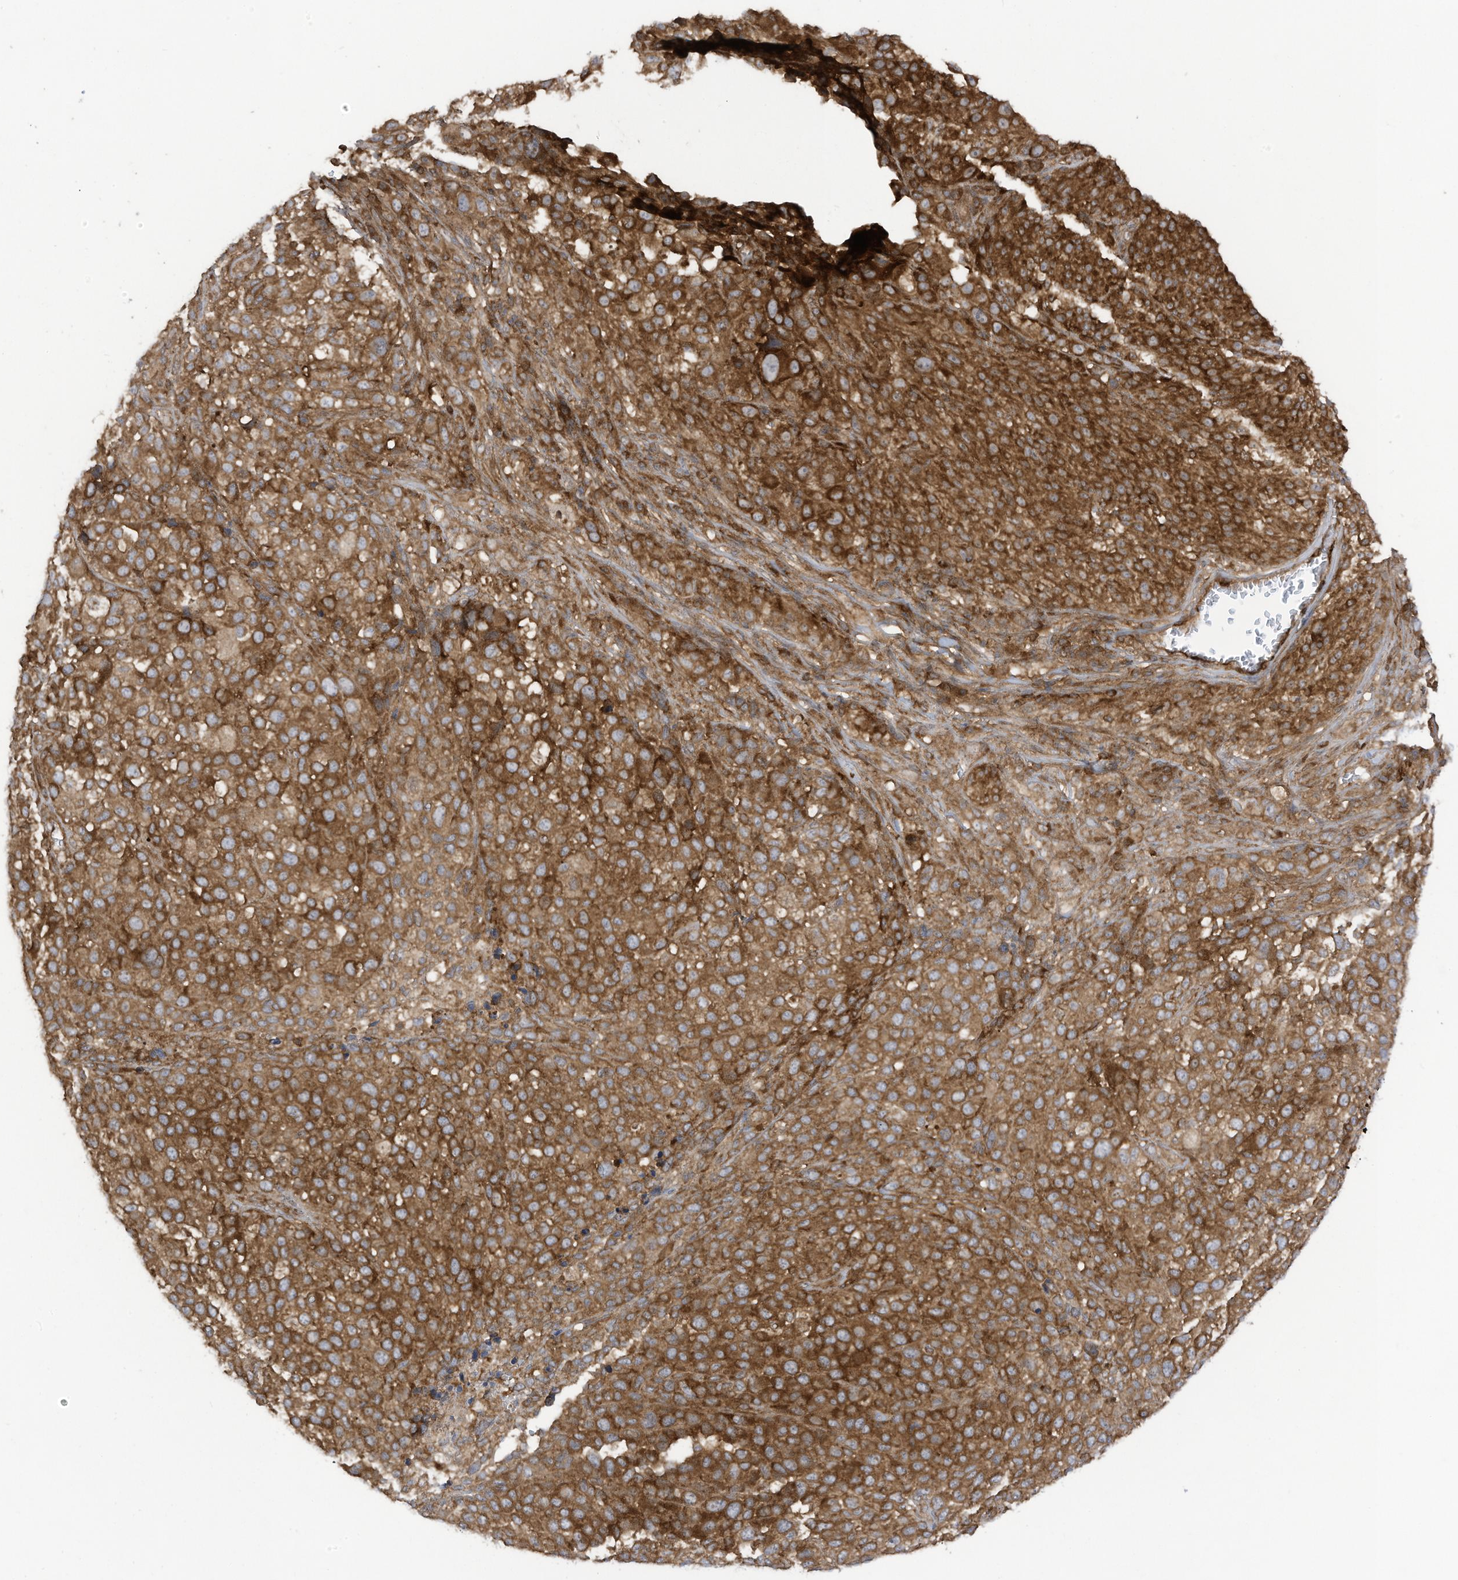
{"staining": {"intensity": "strong", "quantity": ">75%", "location": "cytoplasmic/membranous"}, "tissue": "melanoma", "cell_type": "Tumor cells", "image_type": "cancer", "snomed": [{"axis": "morphology", "description": "Malignant melanoma, NOS"}, {"axis": "topography", "description": "Skin of trunk"}], "caption": "Immunohistochemical staining of human malignant melanoma demonstrates strong cytoplasmic/membranous protein expression in approximately >75% of tumor cells.", "gene": "REPS1", "patient": {"sex": "male", "age": 71}}